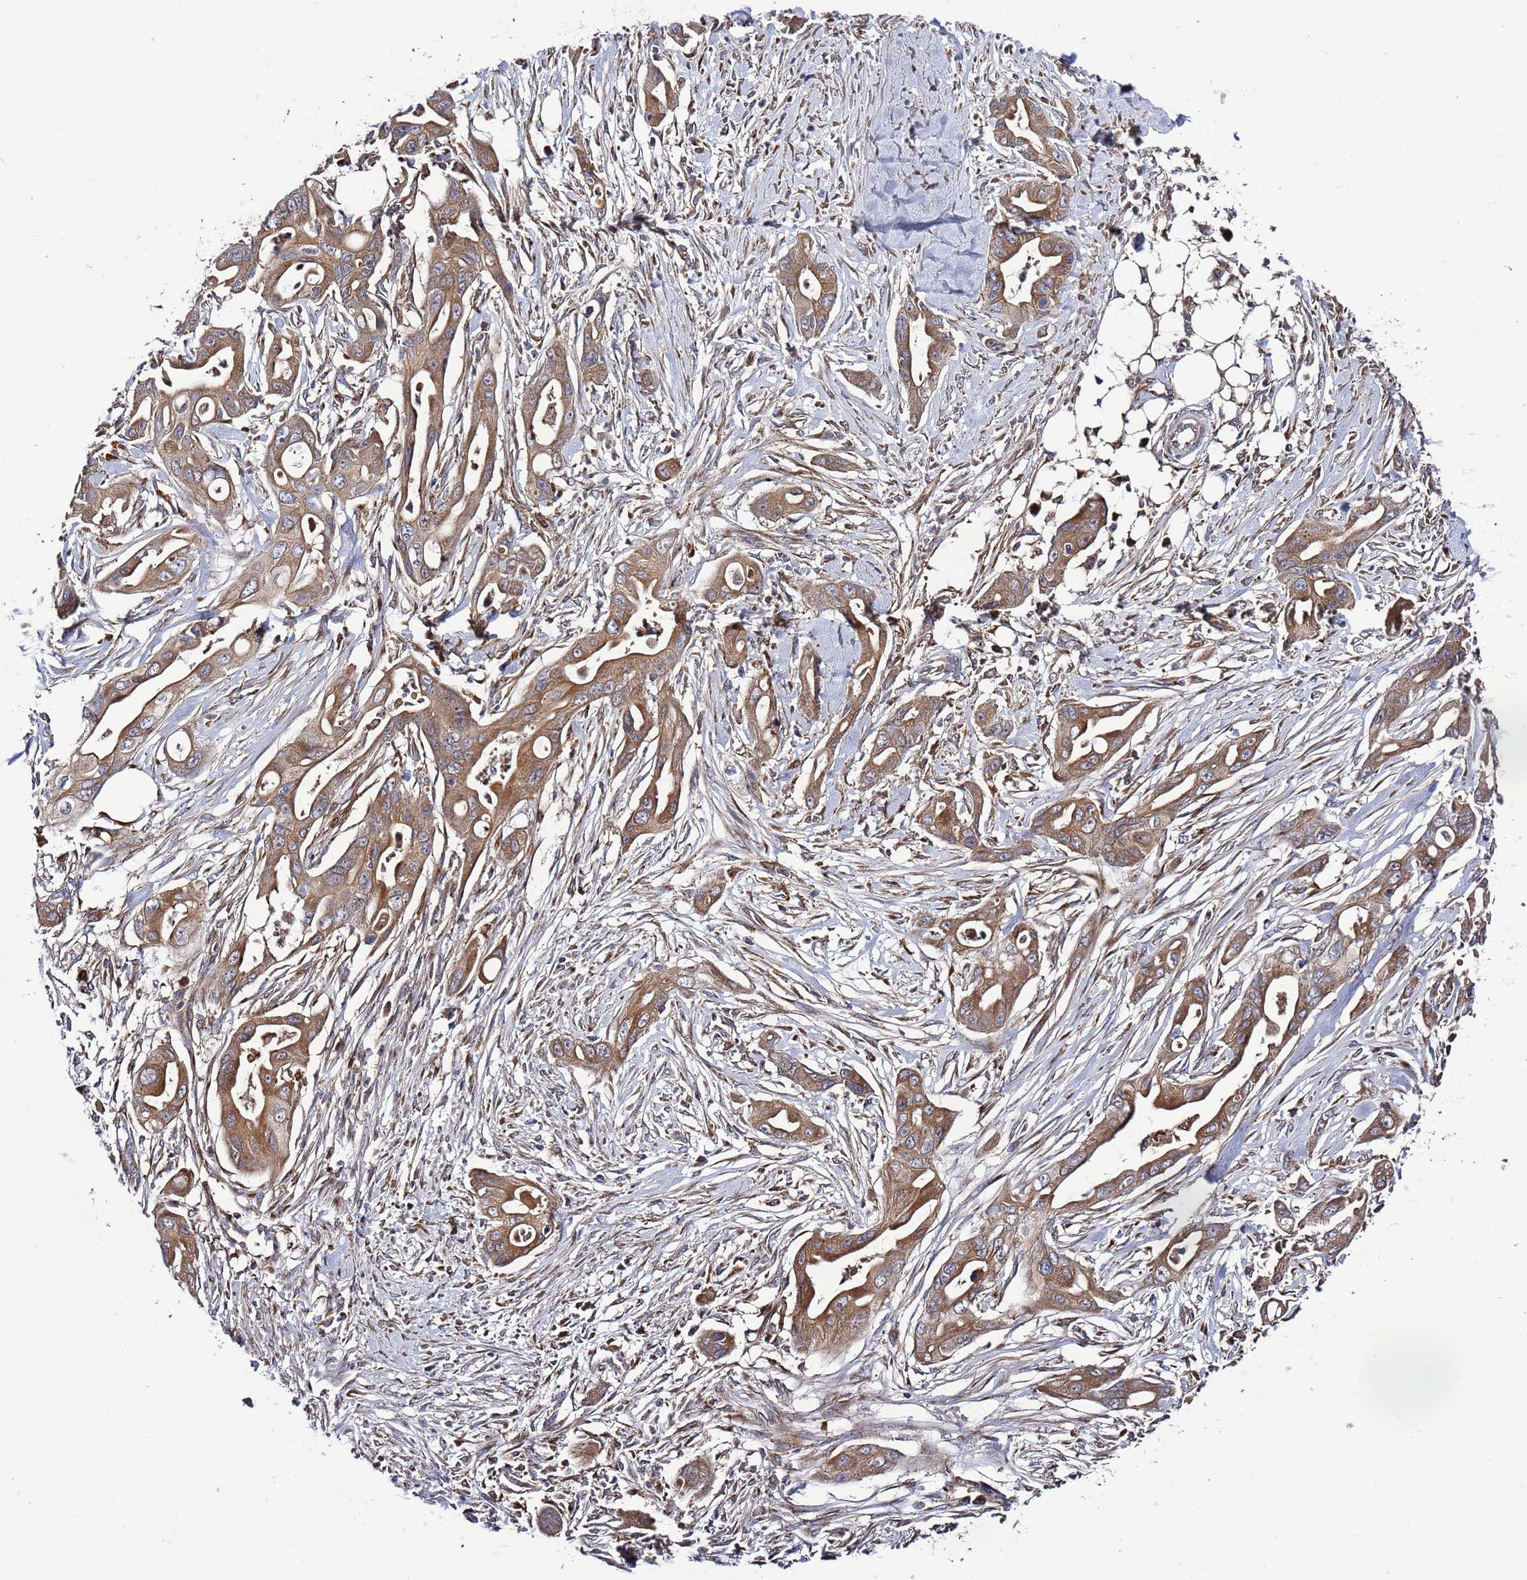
{"staining": {"intensity": "moderate", "quantity": ">75%", "location": "cytoplasmic/membranous"}, "tissue": "ovarian cancer", "cell_type": "Tumor cells", "image_type": "cancer", "snomed": [{"axis": "morphology", "description": "Cystadenocarcinoma, mucinous, NOS"}, {"axis": "topography", "description": "Ovary"}], "caption": "Protein expression by immunohistochemistry (IHC) exhibits moderate cytoplasmic/membranous staining in about >75% of tumor cells in ovarian cancer.", "gene": "TMEM176B", "patient": {"sex": "female", "age": 70}}